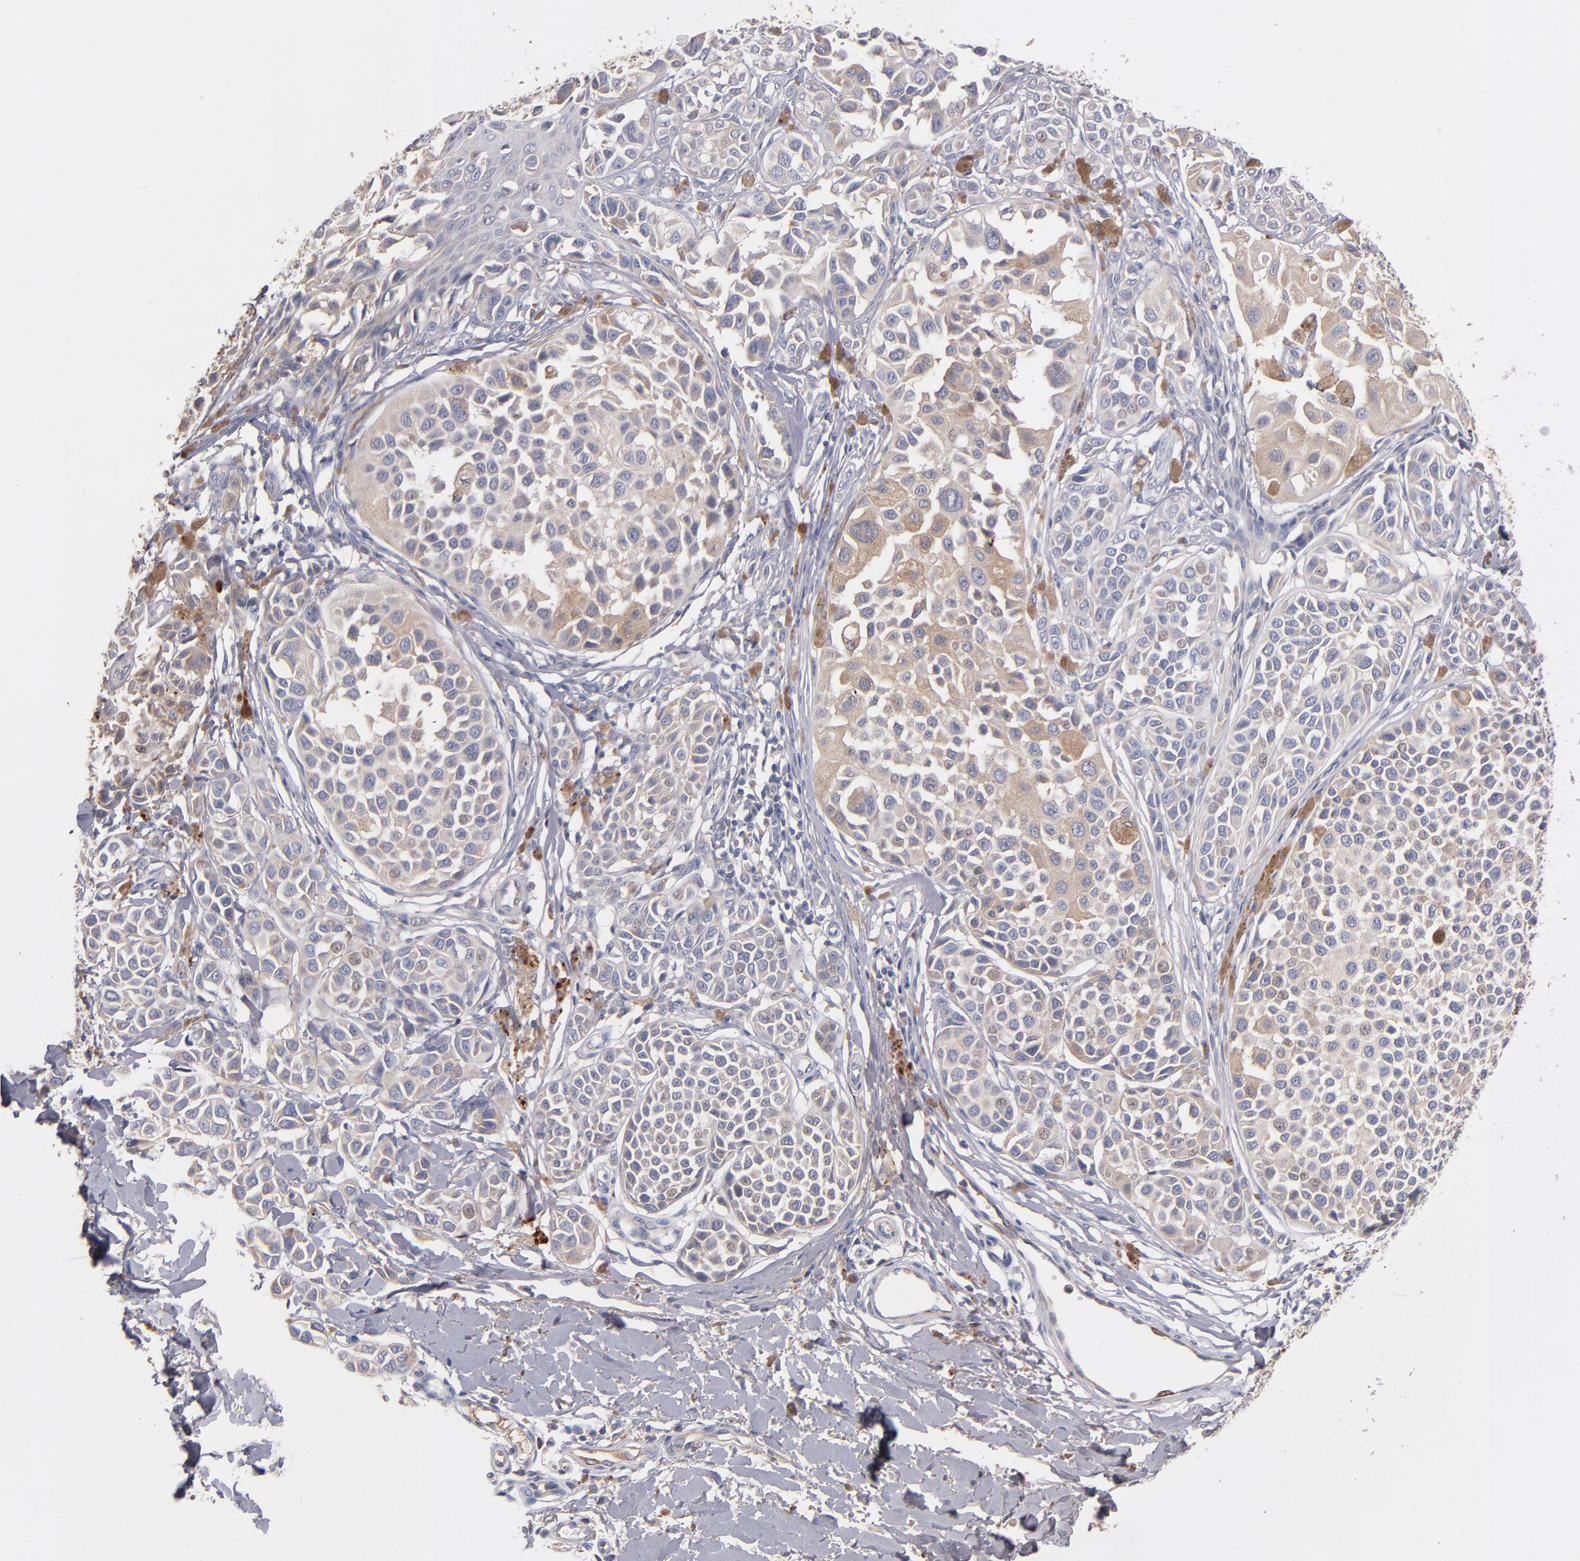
{"staining": {"intensity": "weak", "quantity": ">75%", "location": "cytoplasmic/membranous"}, "tissue": "melanoma", "cell_type": "Tumor cells", "image_type": "cancer", "snomed": [{"axis": "morphology", "description": "Malignant melanoma, NOS"}, {"axis": "topography", "description": "Skin"}], "caption": "Malignant melanoma stained with a protein marker shows weak staining in tumor cells.", "gene": "DACT1", "patient": {"sex": "female", "age": 38}}